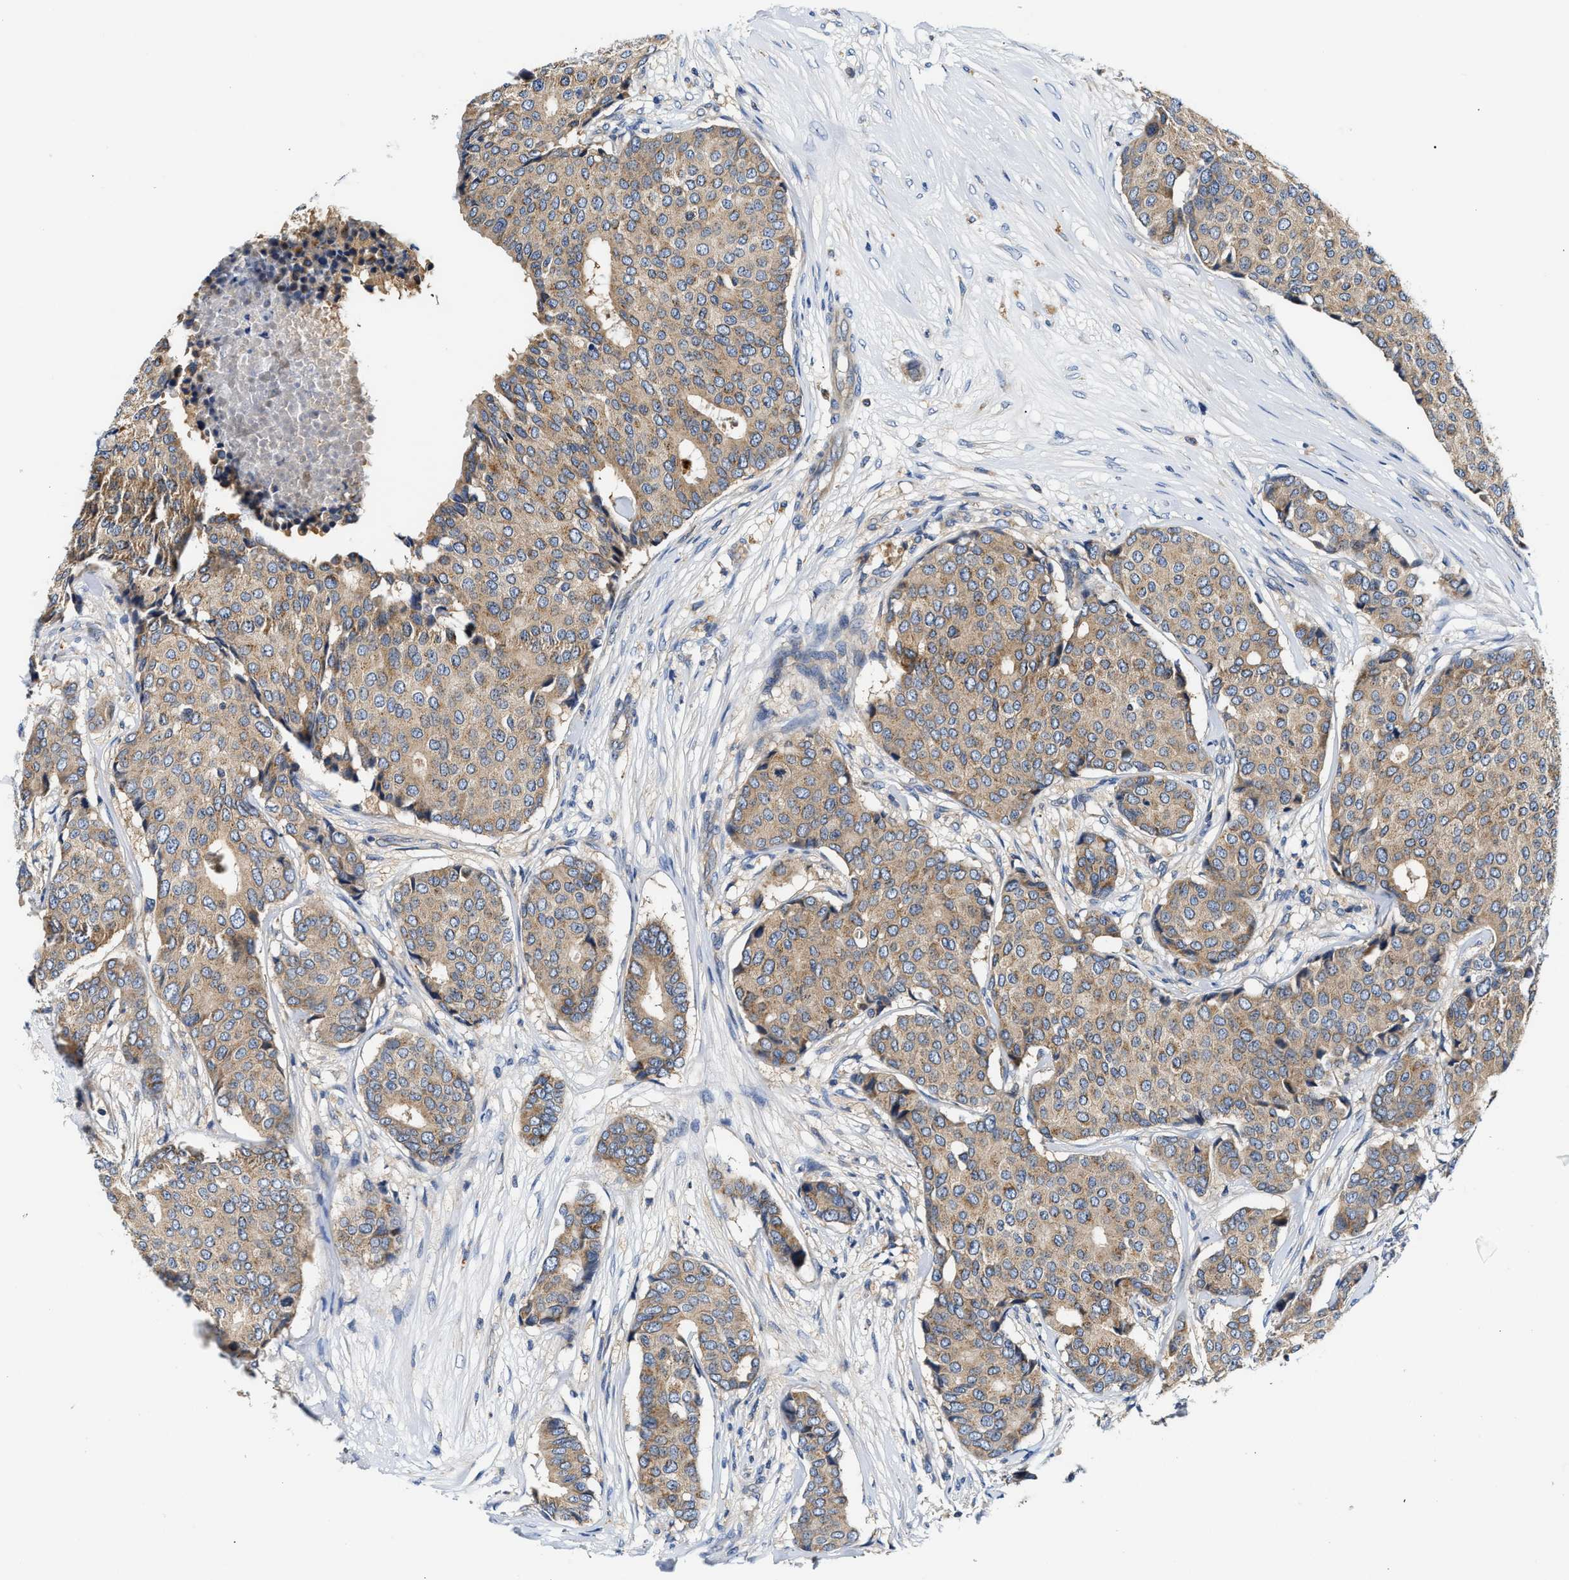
{"staining": {"intensity": "weak", "quantity": ">75%", "location": "cytoplasmic/membranous"}, "tissue": "breast cancer", "cell_type": "Tumor cells", "image_type": "cancer", "snomed": [{"axis": "morphology", "description": "Duct carcinoma"}, {"axis": "topography", "description": "Breast"}], "caption": "This histopathology image shows intraductal carcinoma (breast) stained with immunohistochemistry to label a protein in brown. The cytoplasmic/membranous of tumor cells show weak positivity for the protein. Nuclei are counter-stained blue.", "gene": "FAM185A", "patient": {"sex": "female", "age": 75}}